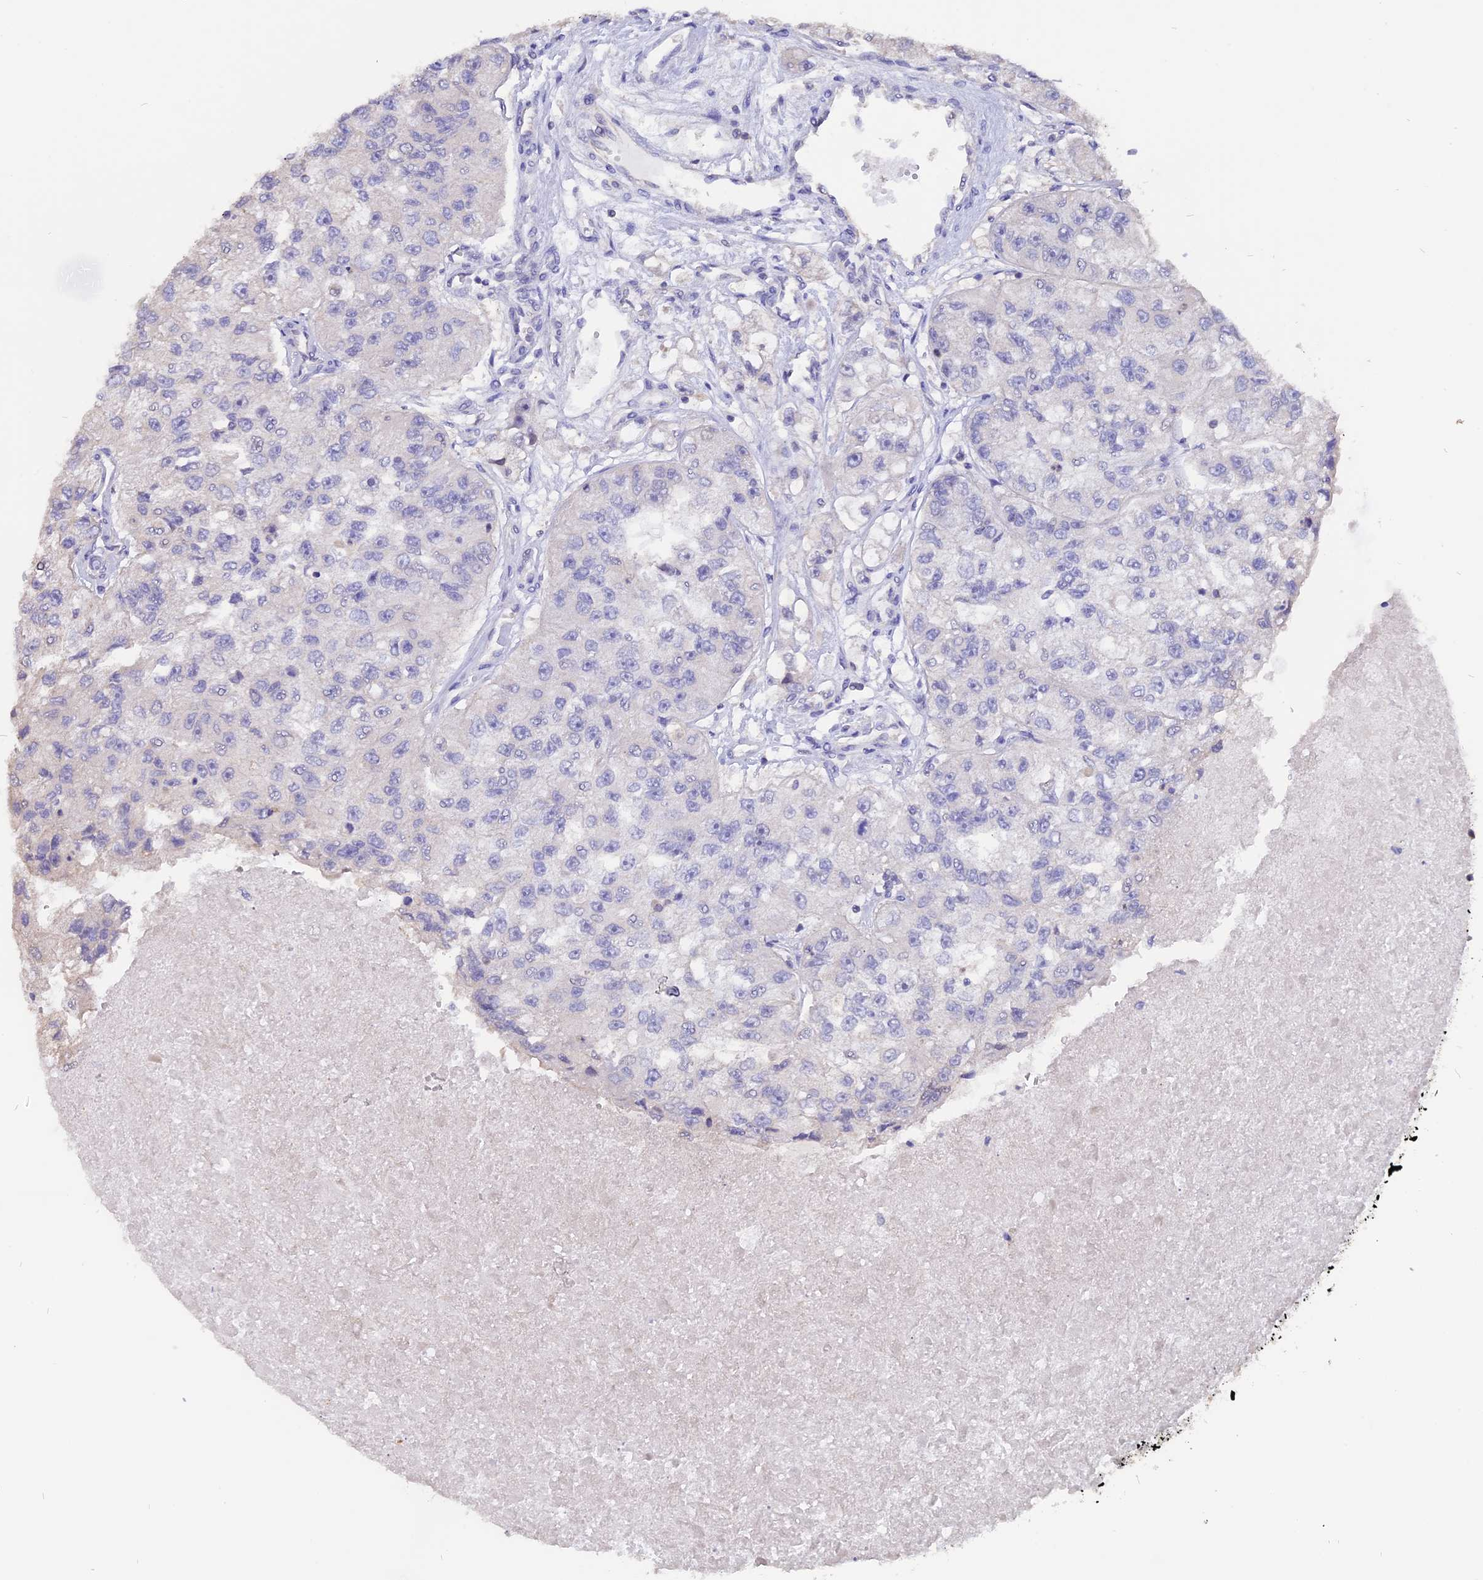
{"staining": {"intensity": "negative", "quantity": "none", "location": "none"}, "tissue": "renal cancer", "cell_type": "Tumor cells", "image_type": "cancer", "snomed": [{"axis": "morphology", "description": "Adenocarcinoma, NOS"}, {"axis": "topography", "description": "Kidney"}], "caption": "DAB immunohistochemical staining of human renal adenocarcinoma demonstrates no significant positivity in tumor cells.", "gene": "CARMIL2", "patient": {"sex": "male", "age": 63}}